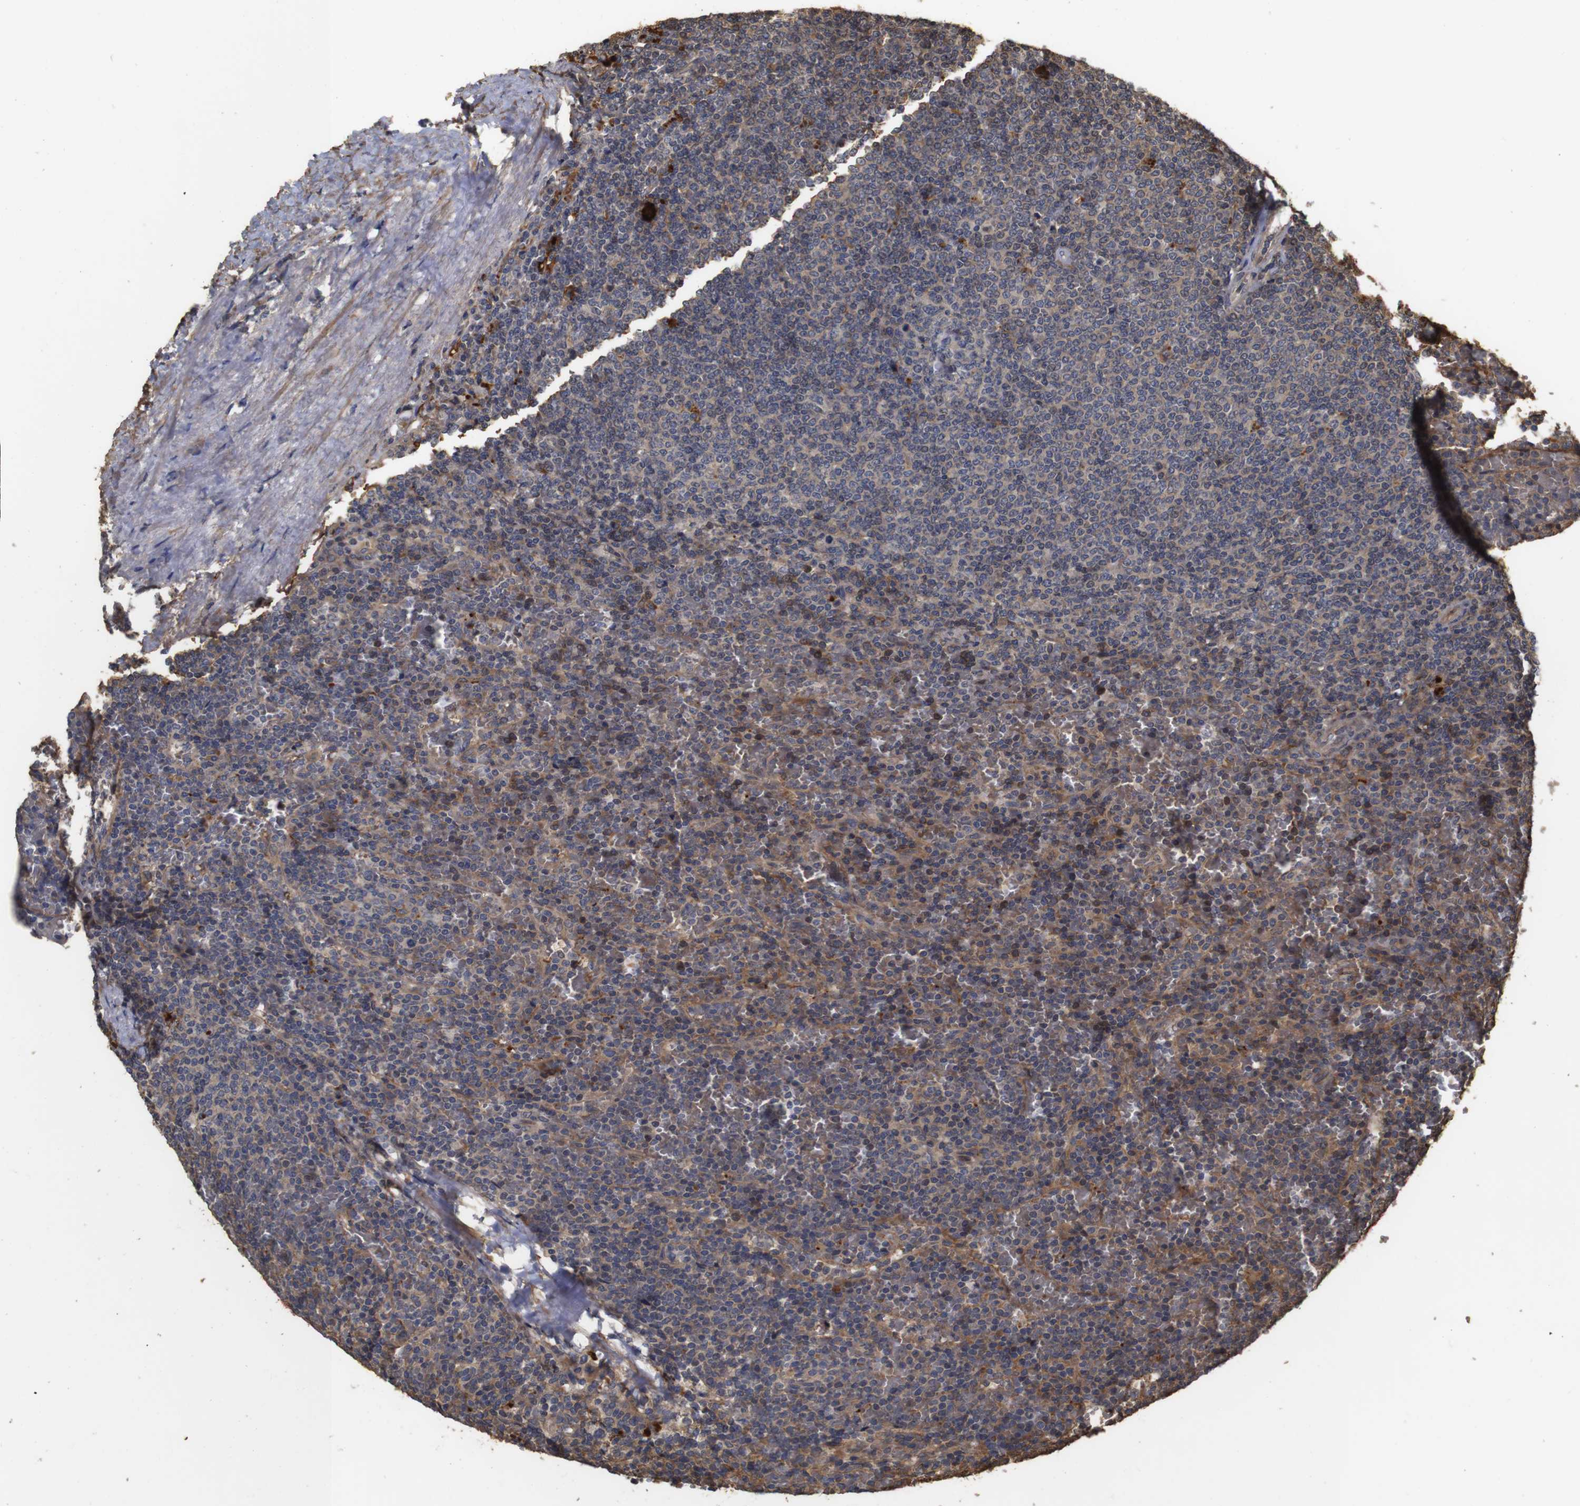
{"staining": {"intensity": "weak", "quantity": ">75%", "location": "cytoplasmic/membranous"}, "tissue": "lymphoma", "cell_type": "Tumor cells", "image_type": "cancer", "snomed": [{"axis": "morphology", "description": "Malignant lymphoma, non-Hodgkin's type, Low grade"}, {"axis": "topography", "description": "Spleen"}], "caption": "High-magnification brightfield microscopy of lymphoma stained with DAB (3,3'-diaminobenzidine) (brown) and counterstained with hematoxylin (blue). tumor cells exhibit weak cytoplasmic/membranous staining is identified in about>75% of cells.", "gene": "PTPN14", "patient": {"sex": "female", "age": 77}}